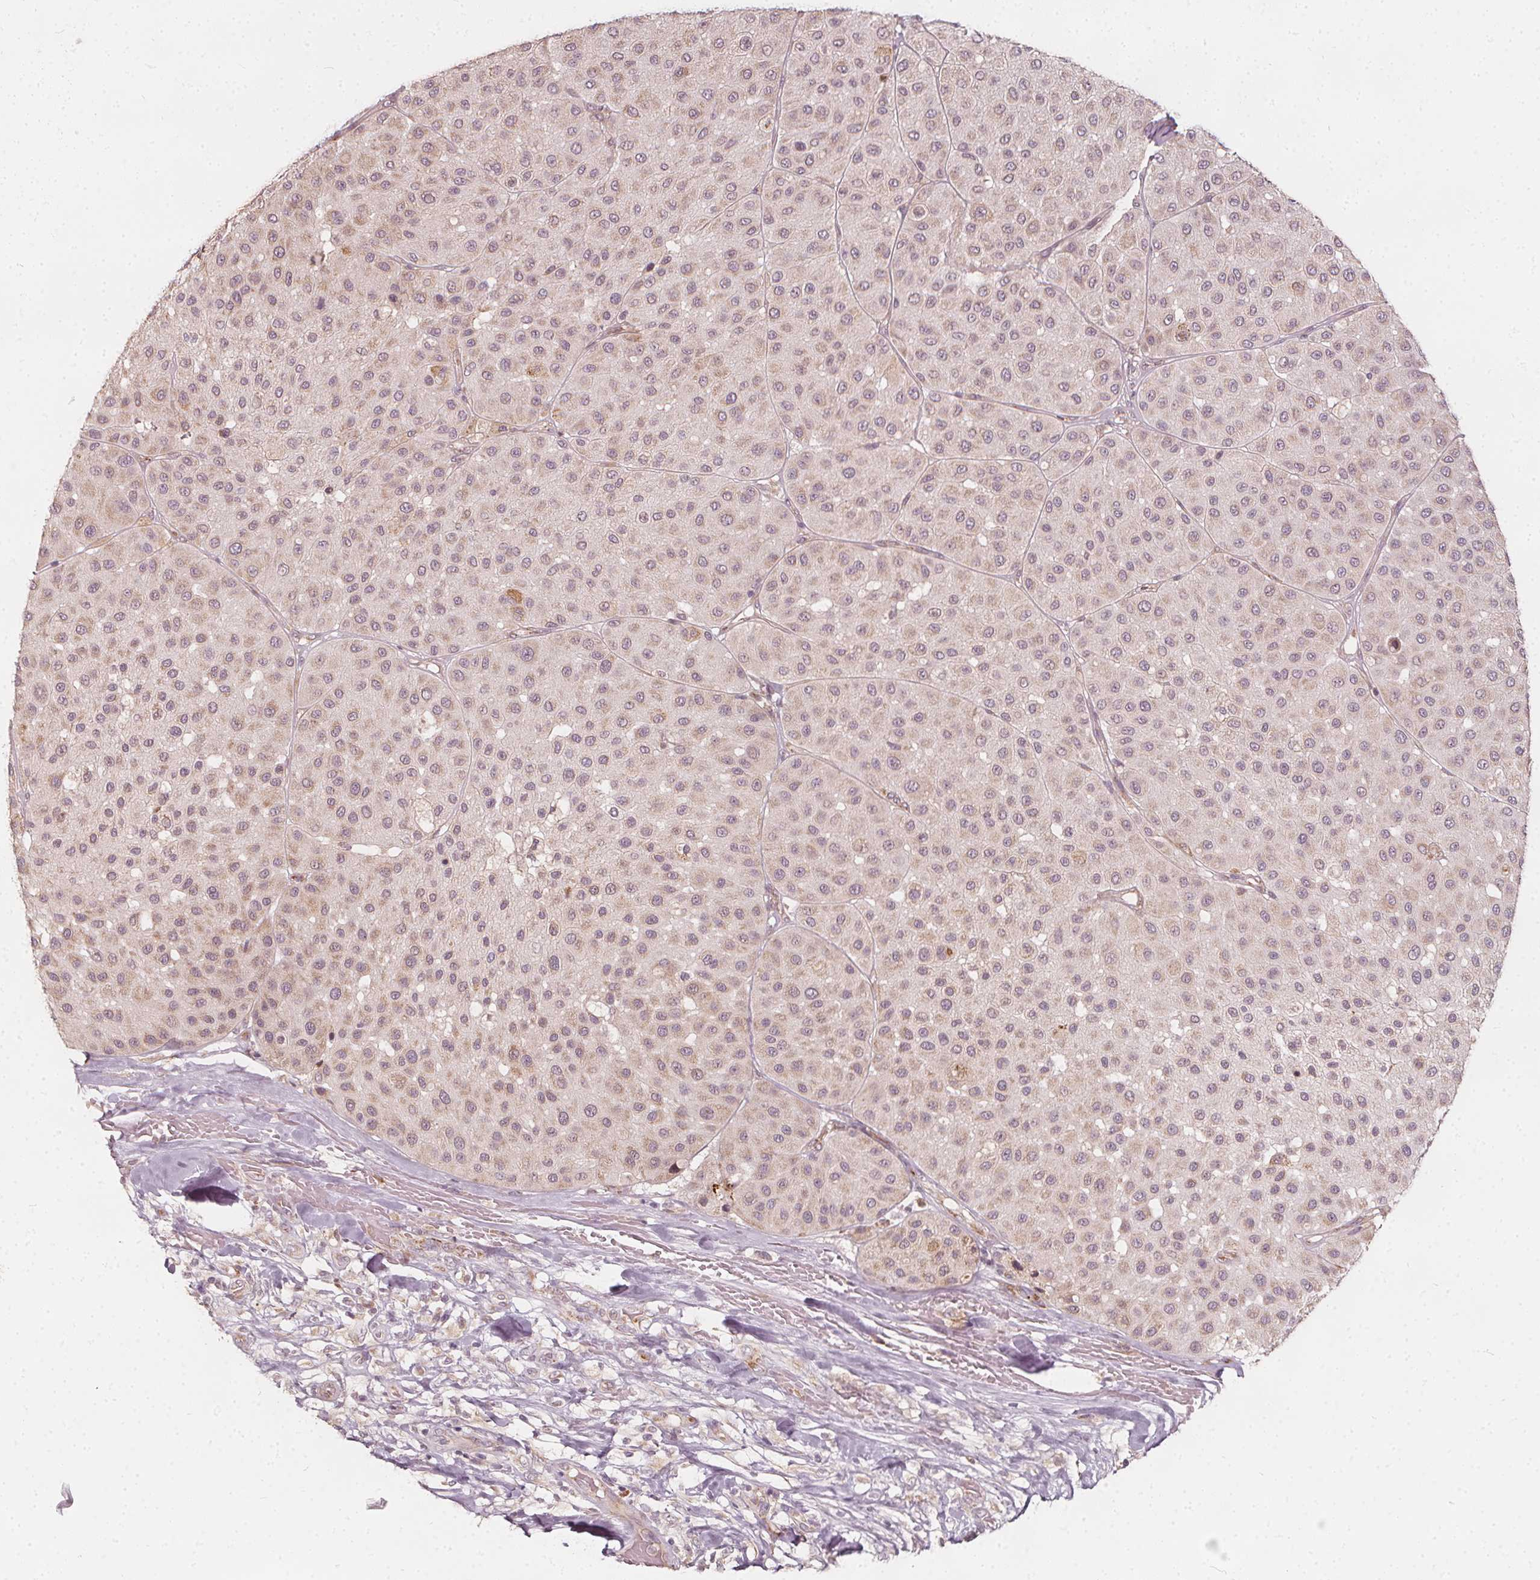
{"staining": {"intensity": "negative", "quantity": "none", "location": "none"}, "tissue": "melanoma", "cell_type": "Tumor cells", "image_type": "cancer", "snomed": [{"axis": "morphology", "description": "Malignant melanoma, Metastatic site"}, {"axis": "topography", "description": "Smooth muscle"}], "caption": "The IHC histopathology image has no significant staining in tumor cells of malignant melanoma (metastatic site) tissue.", "gene": "NPC1L1", "patient": {"sex": "male", "age": 41}}